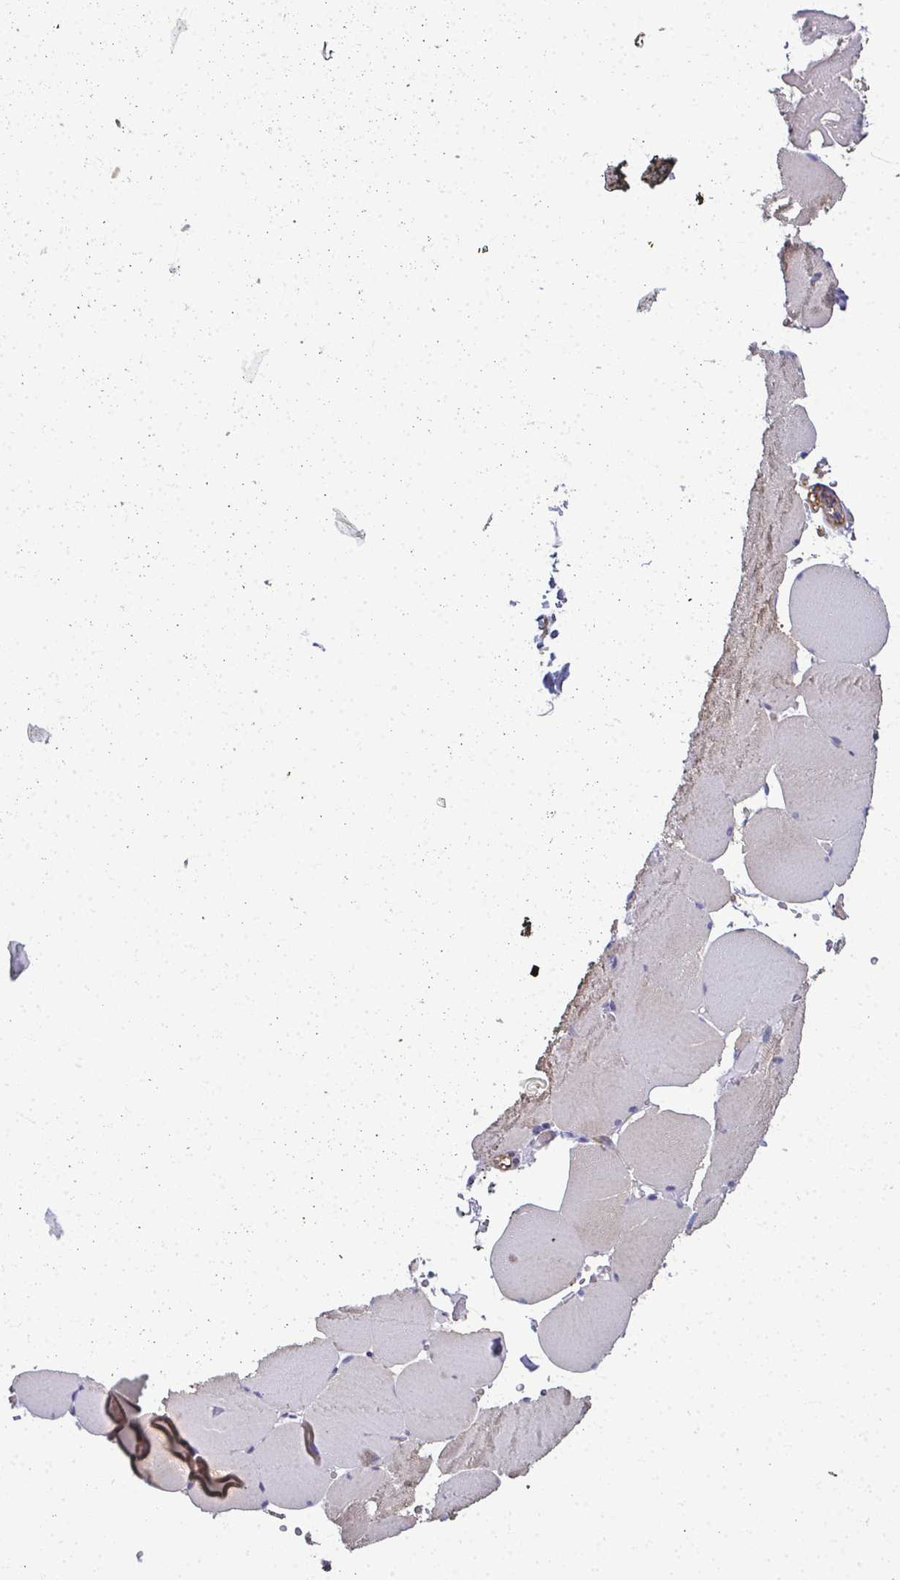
{"staining": {"intensity": "weak", "quantity": "<25%", "location": "cytoplasmic/membranous"}, "tissue": "skeletal muscle", "cell_type": "Myocytes", "image_type": "normal", "snomed": [{"axis": "morphology", "description": "Normal tissue, NOS"}, {"axis": "topography", "description": "Skeletal muscle"}, {"axis": "topography", "description": "Head-Neck"}], "caption": "A high-resolution image shows immunohistochemistry staining of normal skeletal muscle, which demonstrates no significant positivity in myocytes.", "gene": "MYL1", "patient": {"sex": "male", "age": 66}}